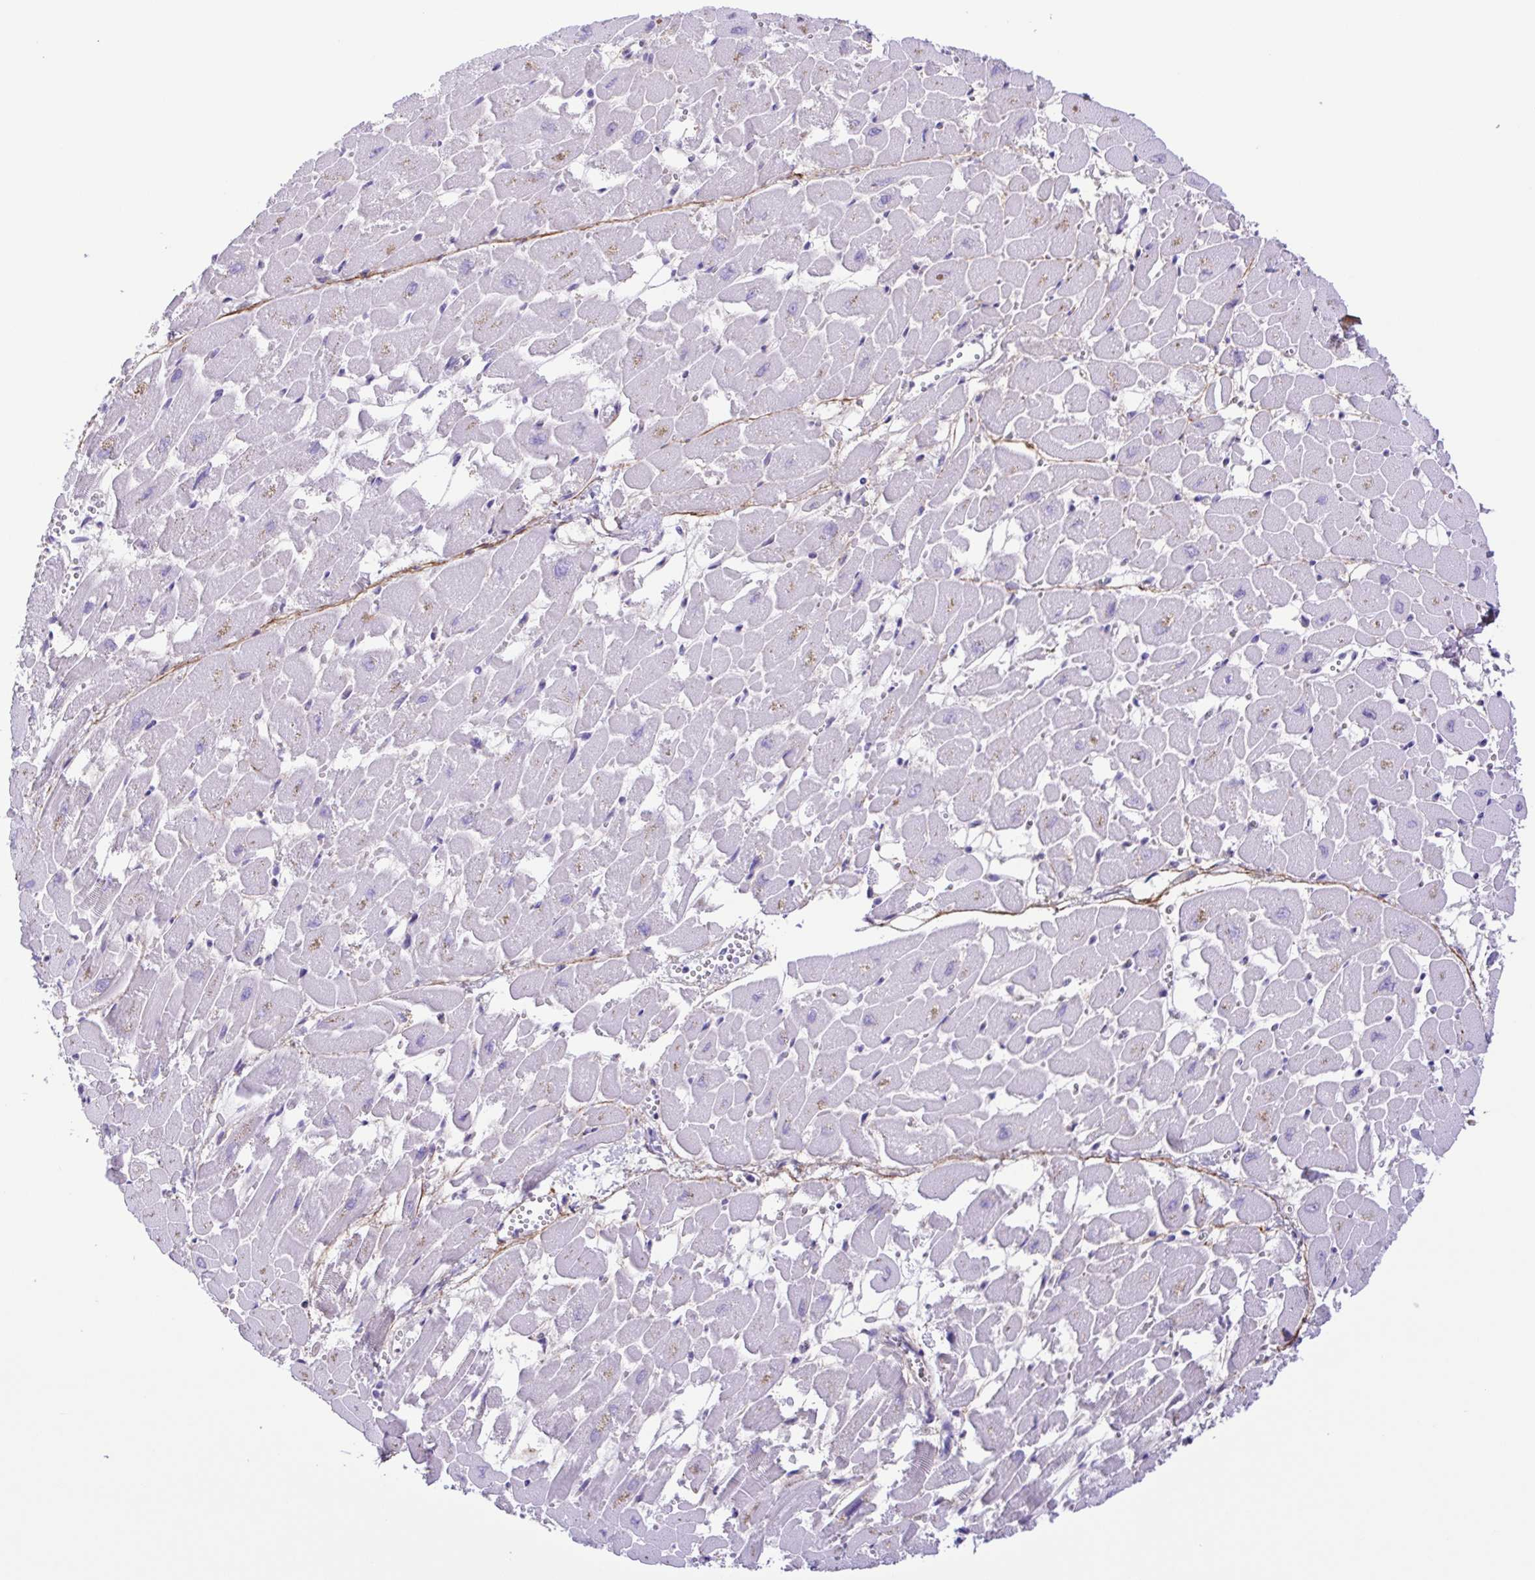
{"staining": {"intensity": "negative", "quantity": "none", "location": "none"}, "tissue": "heart muscle", "cell_type": "Cardiomyocytes", "image_type": "normal", "snomed": [{"axis": "morphology", "description": "Normal tissue, NOS"}, {"axis": "topography", "description": "Heart"}], "caption": "Immunohistochemical staining of benign heart muscle shows no significant staining in cardiomyocytes. (DAB (3,3'-diaminobenzidine) IHC with hematoxylin counter stain).", "gene": "DCLK2", "patient": {"sex": "female", "age": 52}}